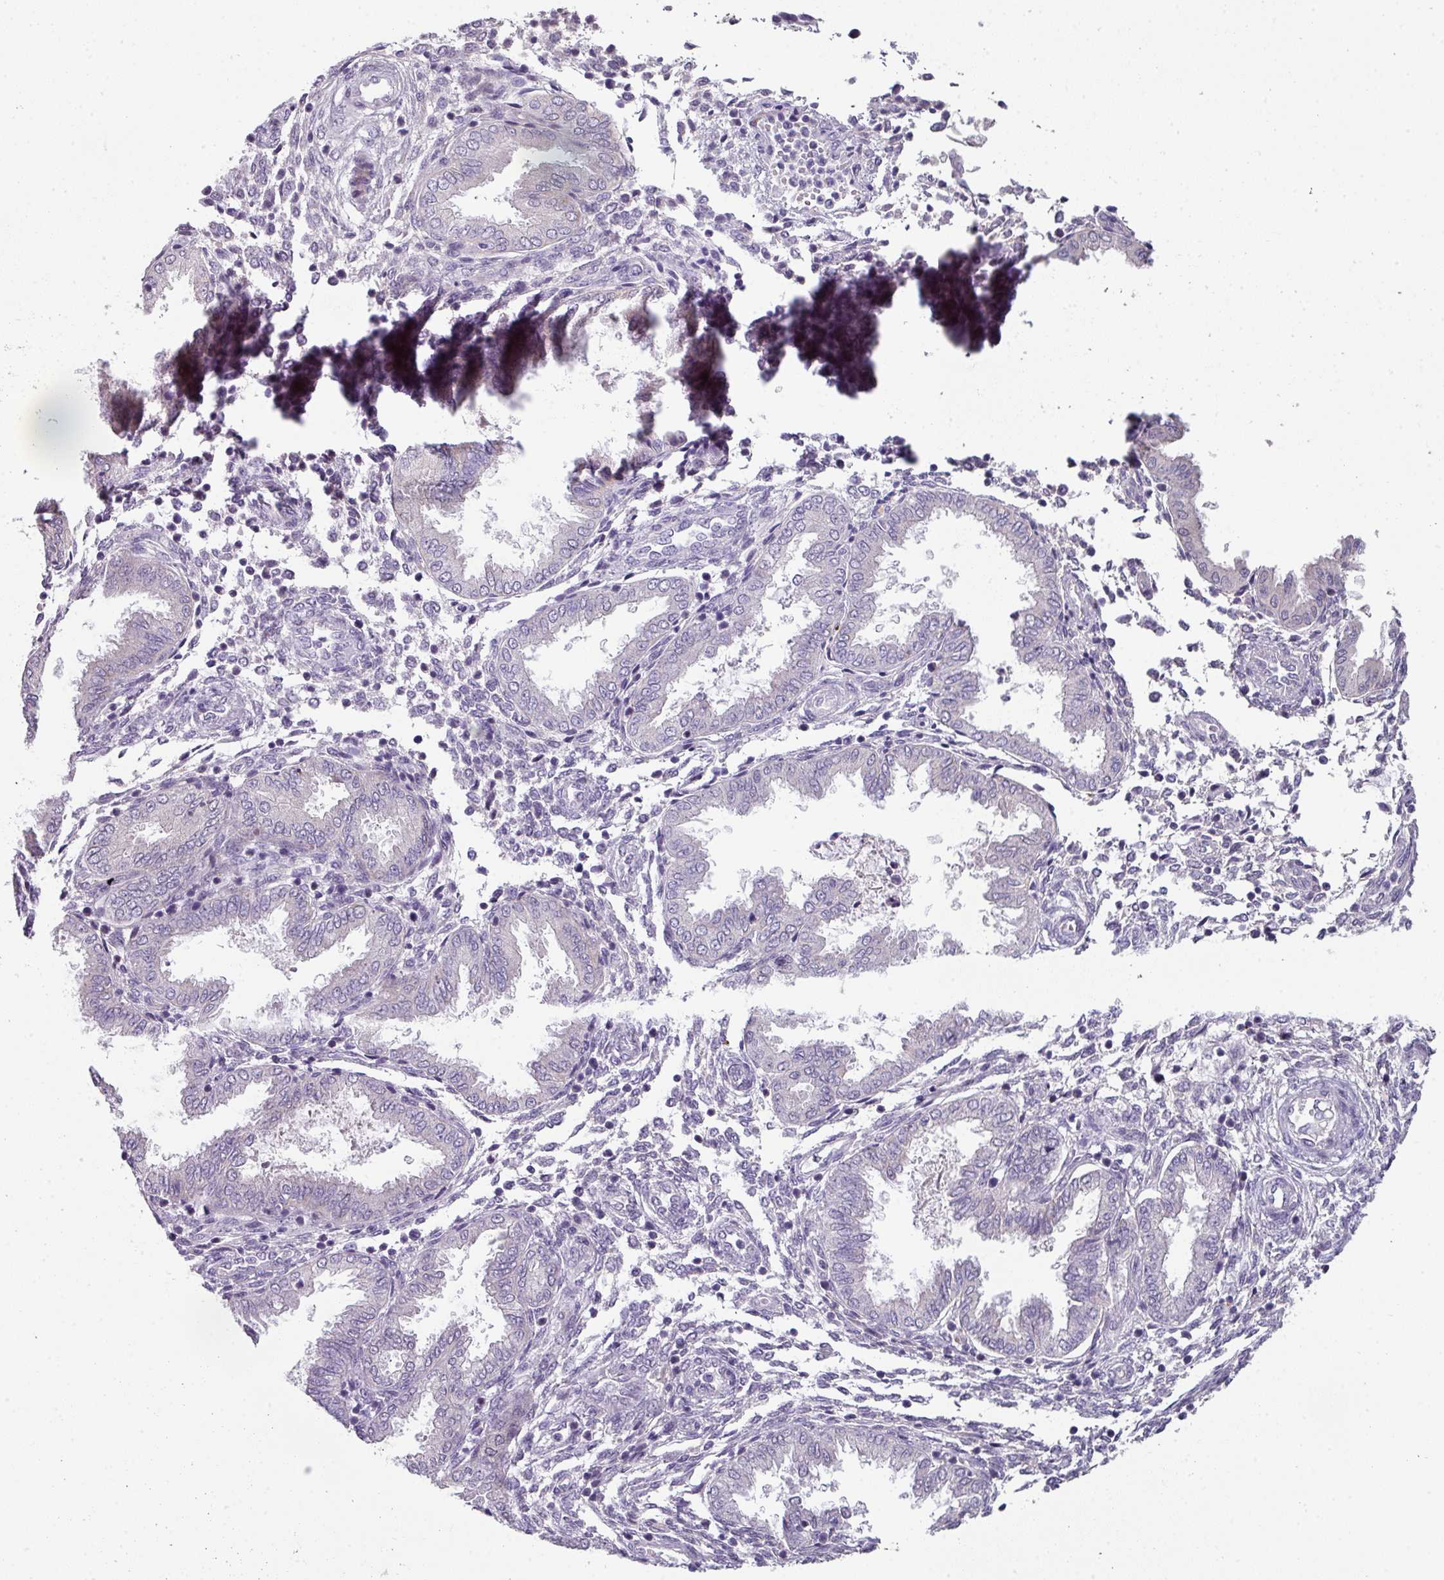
{"staining": {"intensity": "negative", "quantity": "none", "location": "none"}, "tissue": "endometrium", "cell_type": "Cells in endometrial stroma", "image_type": "normal", "snomed": [{"axis": "morphology", "description": "Normal tissue, NOS"}, {"axis": "topography", "description": "Endometrium"}], "caption": "Endometrium stained for a protein using immunohistochemistry demonstrates no positivity cells in endometrial stroma.", "gene": "C2orf16", "patient": {"sex": "female", "age": 33}}